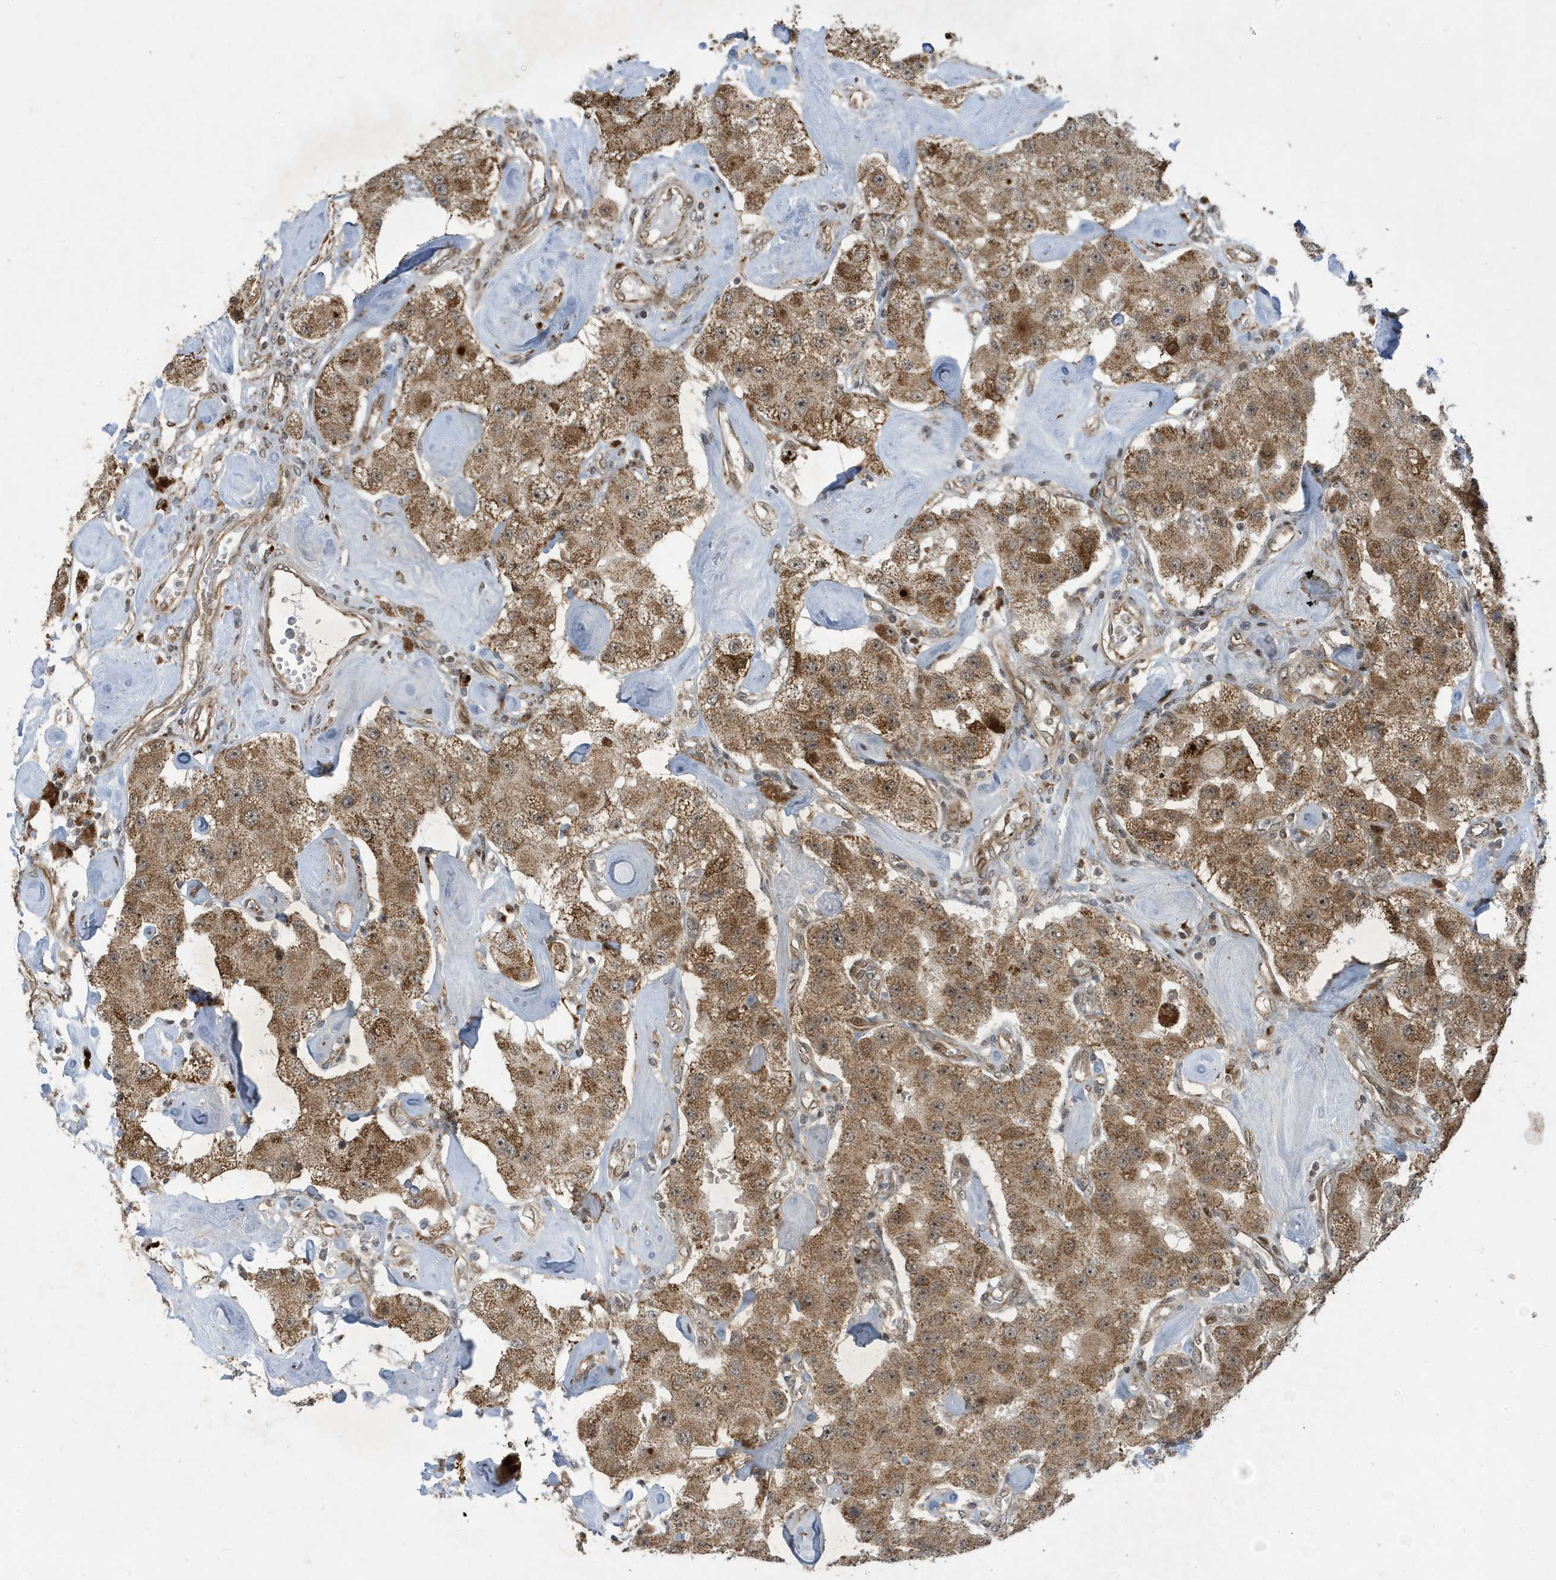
{"staining": {"intensity": "moderate", "quantity": ">75%", "location": "cytoplasmic/membranous"}, "tissue": "carcinoid", "cell_type": "Tumor cells", "image_type": "cancer", "snomed": [{"axis": "morphology", "description": "Carcinoid, malignant, NOS"}, {"axis": "topography", "description": "Pancreas"}], "caption": "An IHC histopathology image of tumor tissue is shown. Protein staining in brown shows moderate cytoplasmic/membranous positivity in carcinoid within tumor cells. (Brightfield microscopy of DAB IHC at high magnification).", "gene": "FAM9B", "patient": {"sex": "male", "age": 41}}